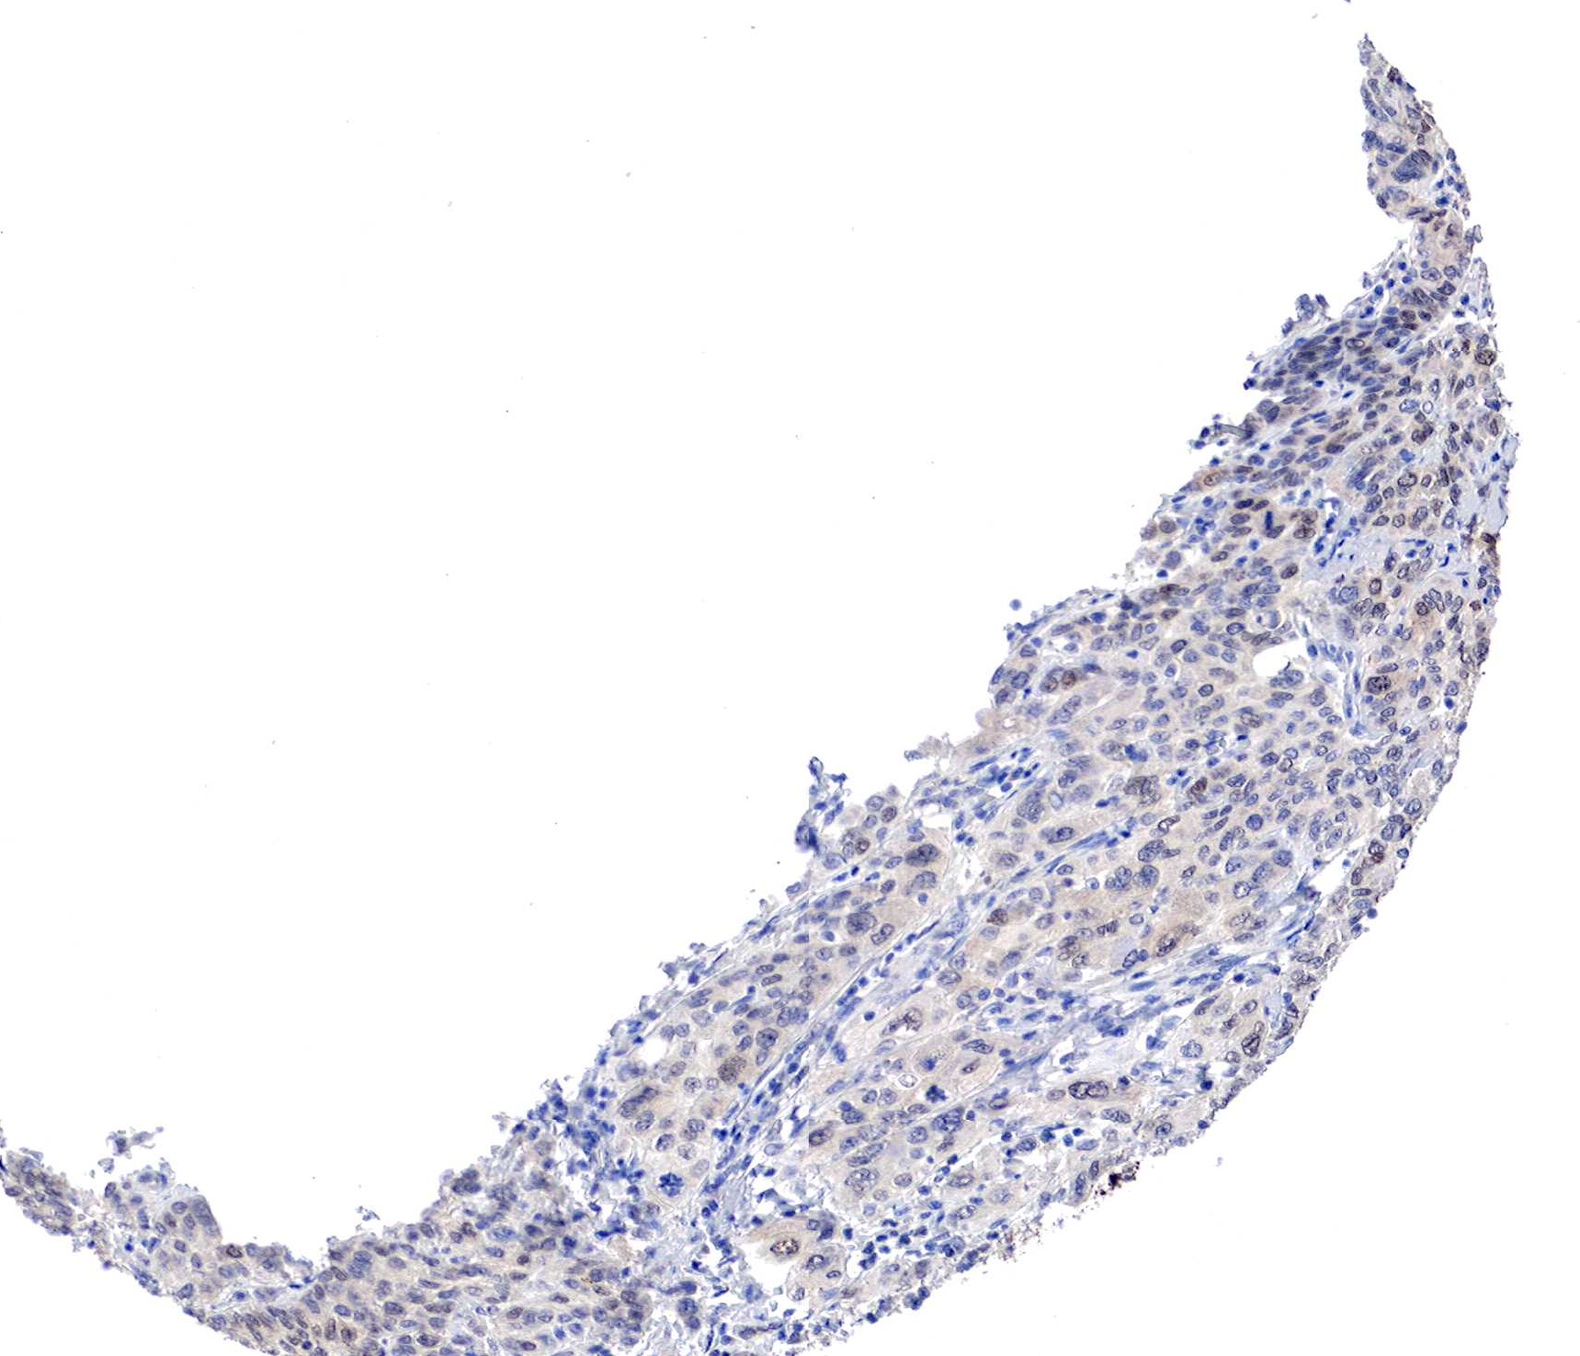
{"staining": {"intensity": "weak", "quantity": "25%-75%", "location": "cytoplasmic/membranous,nuclear"}, "tissue": "cervical cancer", "cell_type": "Tumor cells", "image_type": "cancer", "snomed": [{"axis": "morphology", "description": "Squamous cell carcinoma, NOS"}, {"axis": "topography", "description": "Cervix"}], "caption": "A brown stain shows weak cytoplasmic/membranous and nuclear expression of a protein in squamous cell carcinoma (cervical) tumor cells. The staining was performed using DAB, with brown indicating positive protein expression. Nuclei are stained blue with hematoxylin.", "gene": "PABIR2", "patient": {"sex": "female", "age": 38}}